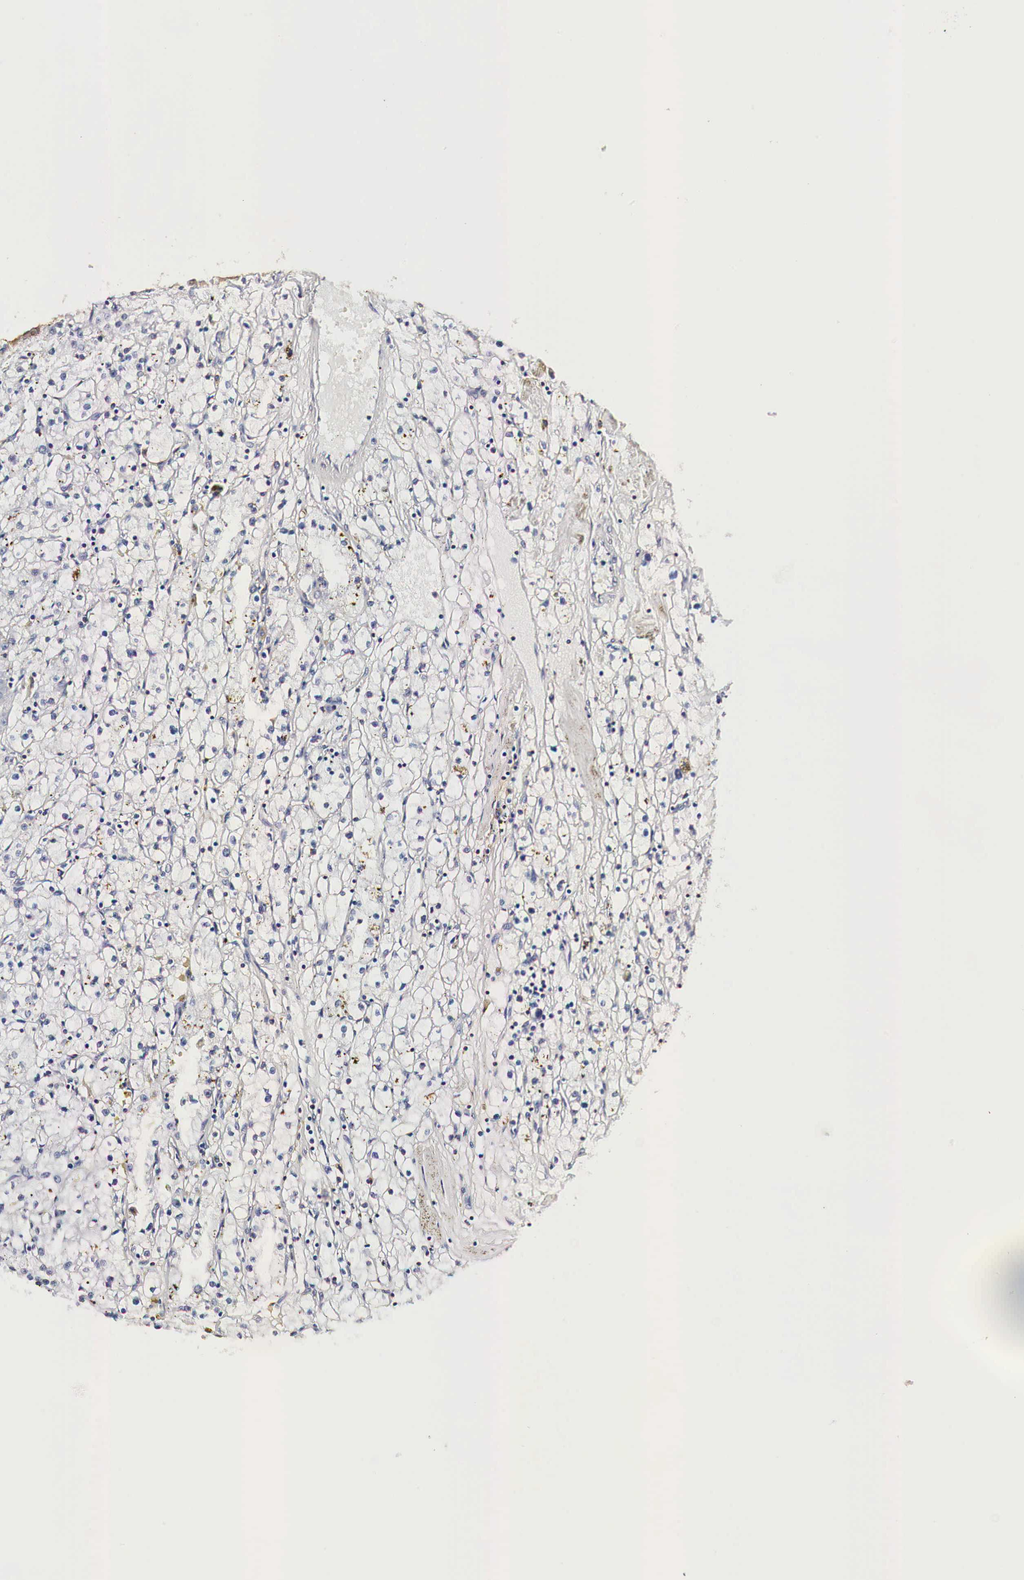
{"staining": {"intensity": "negative", "quantity": "none", "location": "none"}, "tissue": "renal cancer", "cell_type": "Tumor cells", "image_type": "cancer", "snomed": [{"axis": "morphology", "description": "Adenocarcinoma, NOS"}, {"axis": "topography", "description": "Kidney"}], "caption": "Immunohistochemical staining of human renal adenocarcinoma displays no significant positivity in tumor cells.", "gene": "CKAP4", "patient": {"sex": "male", "age": 56}}